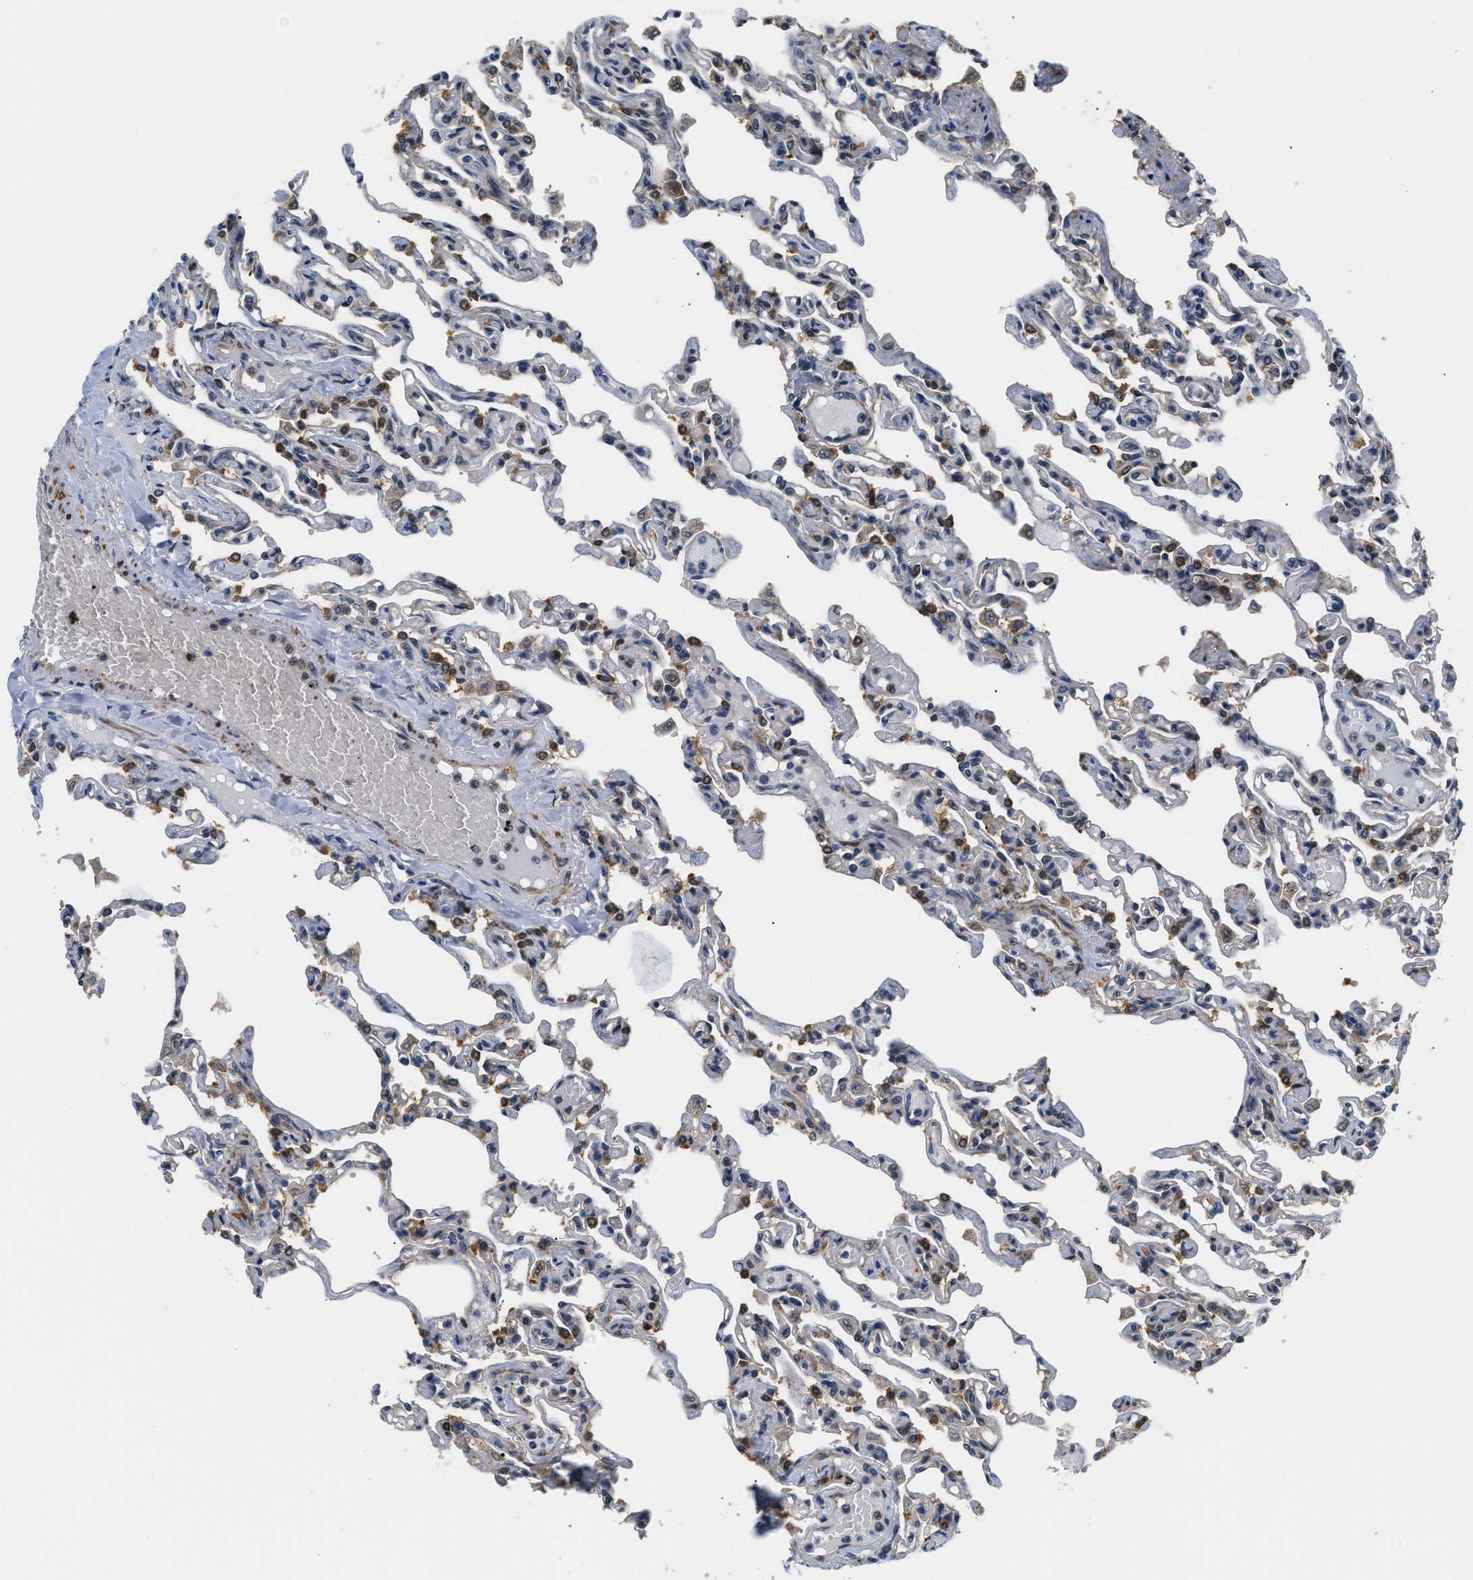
{"staining": {"intensity": "moderate", "quantity": "<25%", "location": "cytoplasmic/membranous"}, "tissue": "lung", "cell_type": "Alveolar cells", "image_type": "normal", "snomed": [{"axis": "morphology", "description": "Normal tissue, NOS"}, {"axis": "topography", "description": "Lung"}], "caption": "This micrograph displays normal lung stained with immunohistochemistry to label a protein in brown. The cytoplasmic/membranous of alveolar cells show moderate positivity for the protein. Nuclei are counter-stained blue.", "gene": "LARP6", "patient": {"sex": "male", "age": 21}}